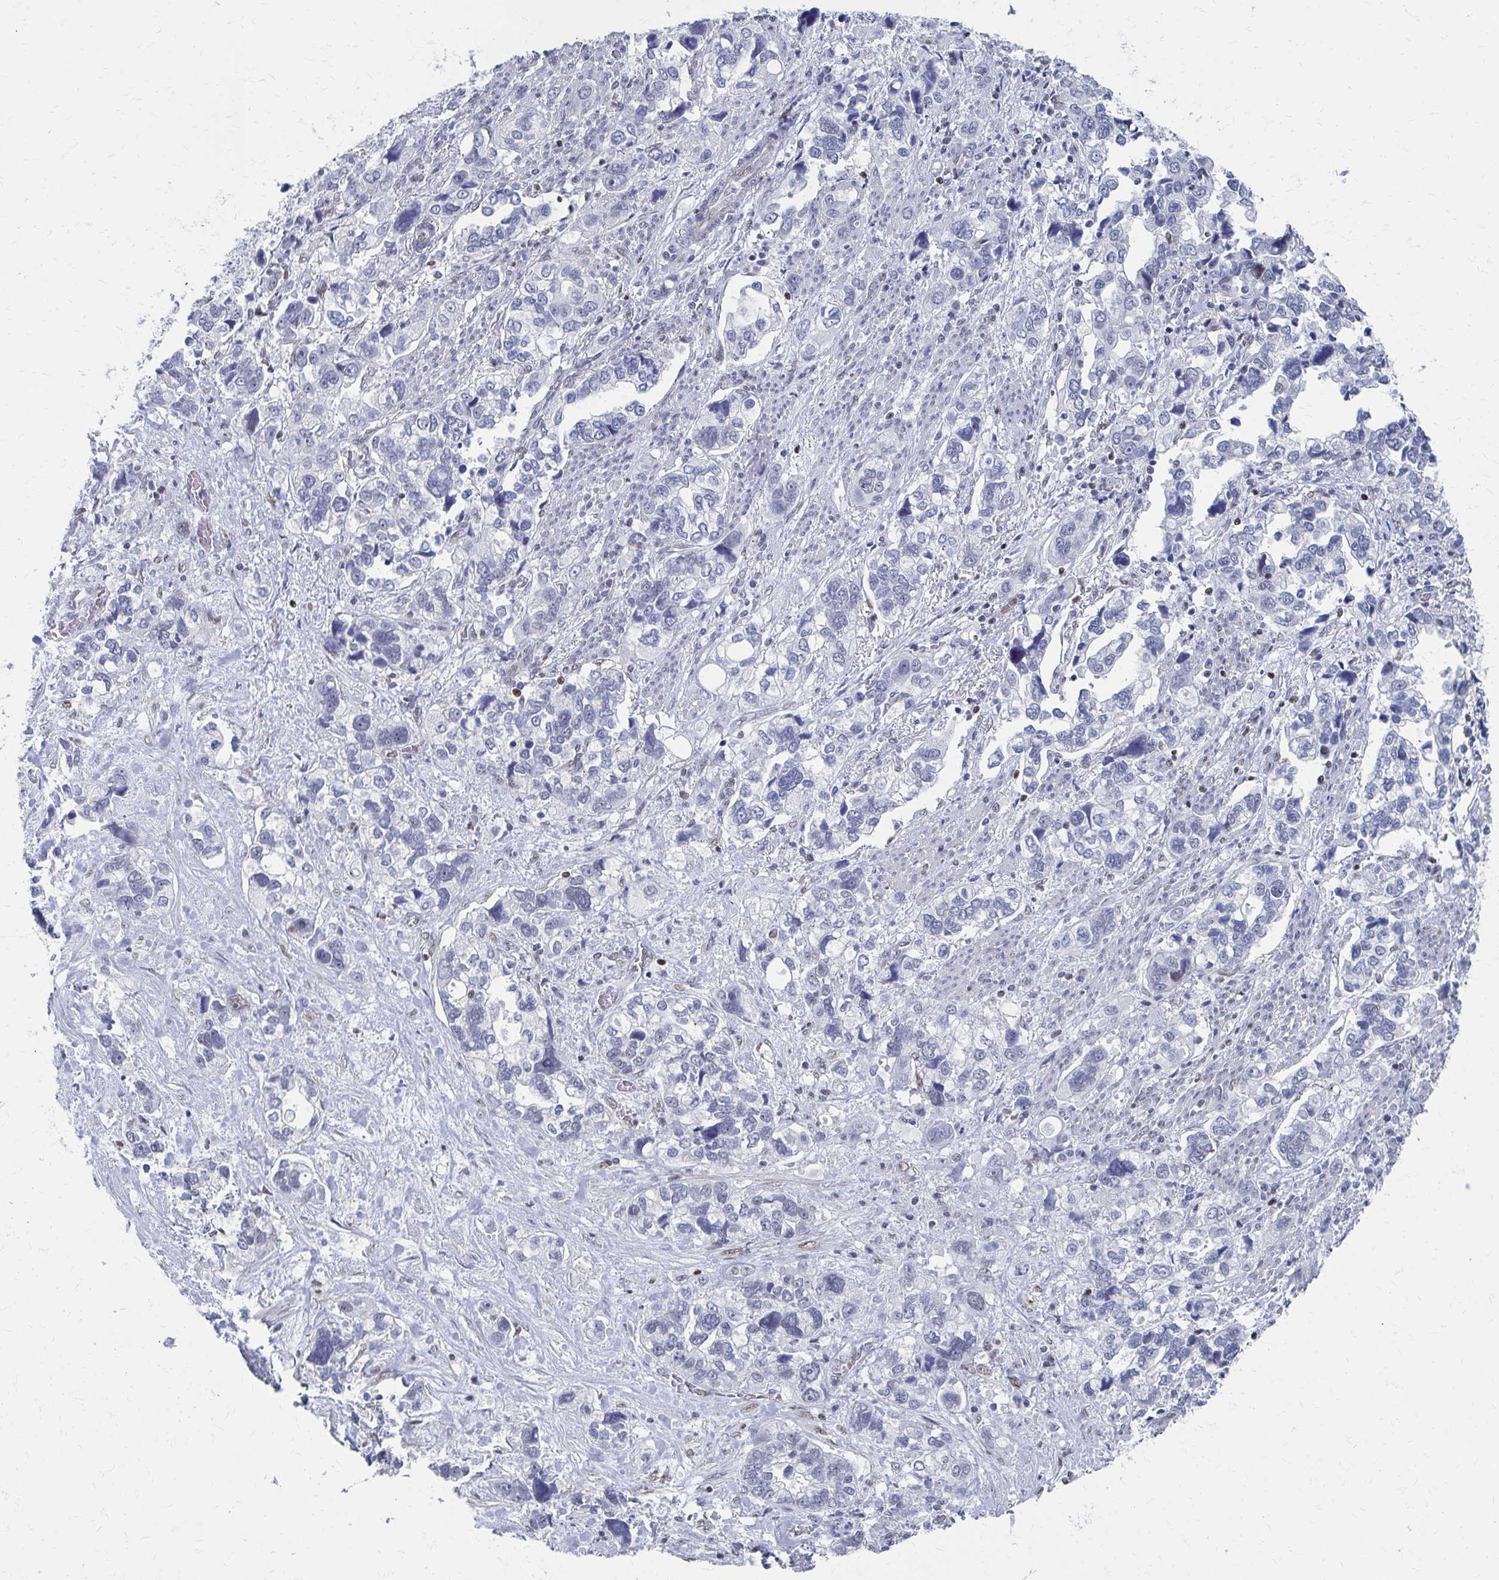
{"staining": {"intensity": "negative", "quantity": "none", "location": "none"}, "tissue": "stomach cancer", "cell_type": "Tumor cells", "image_type": "cancer", "snomed": [{"axis": "morphology", "description": "Adenocarcinoma, NOS"}, {"axis": "topography", "description": "Stomach, upper"}], "caption": "Immunohistochemistry (IHC) micrograph of human adenocarcinoma (stomach) stained for a protein (brown), which shows no positivity in tumor cells.", "gene": "CDIN1", "patient": {"sex": "female", "age": 81}}